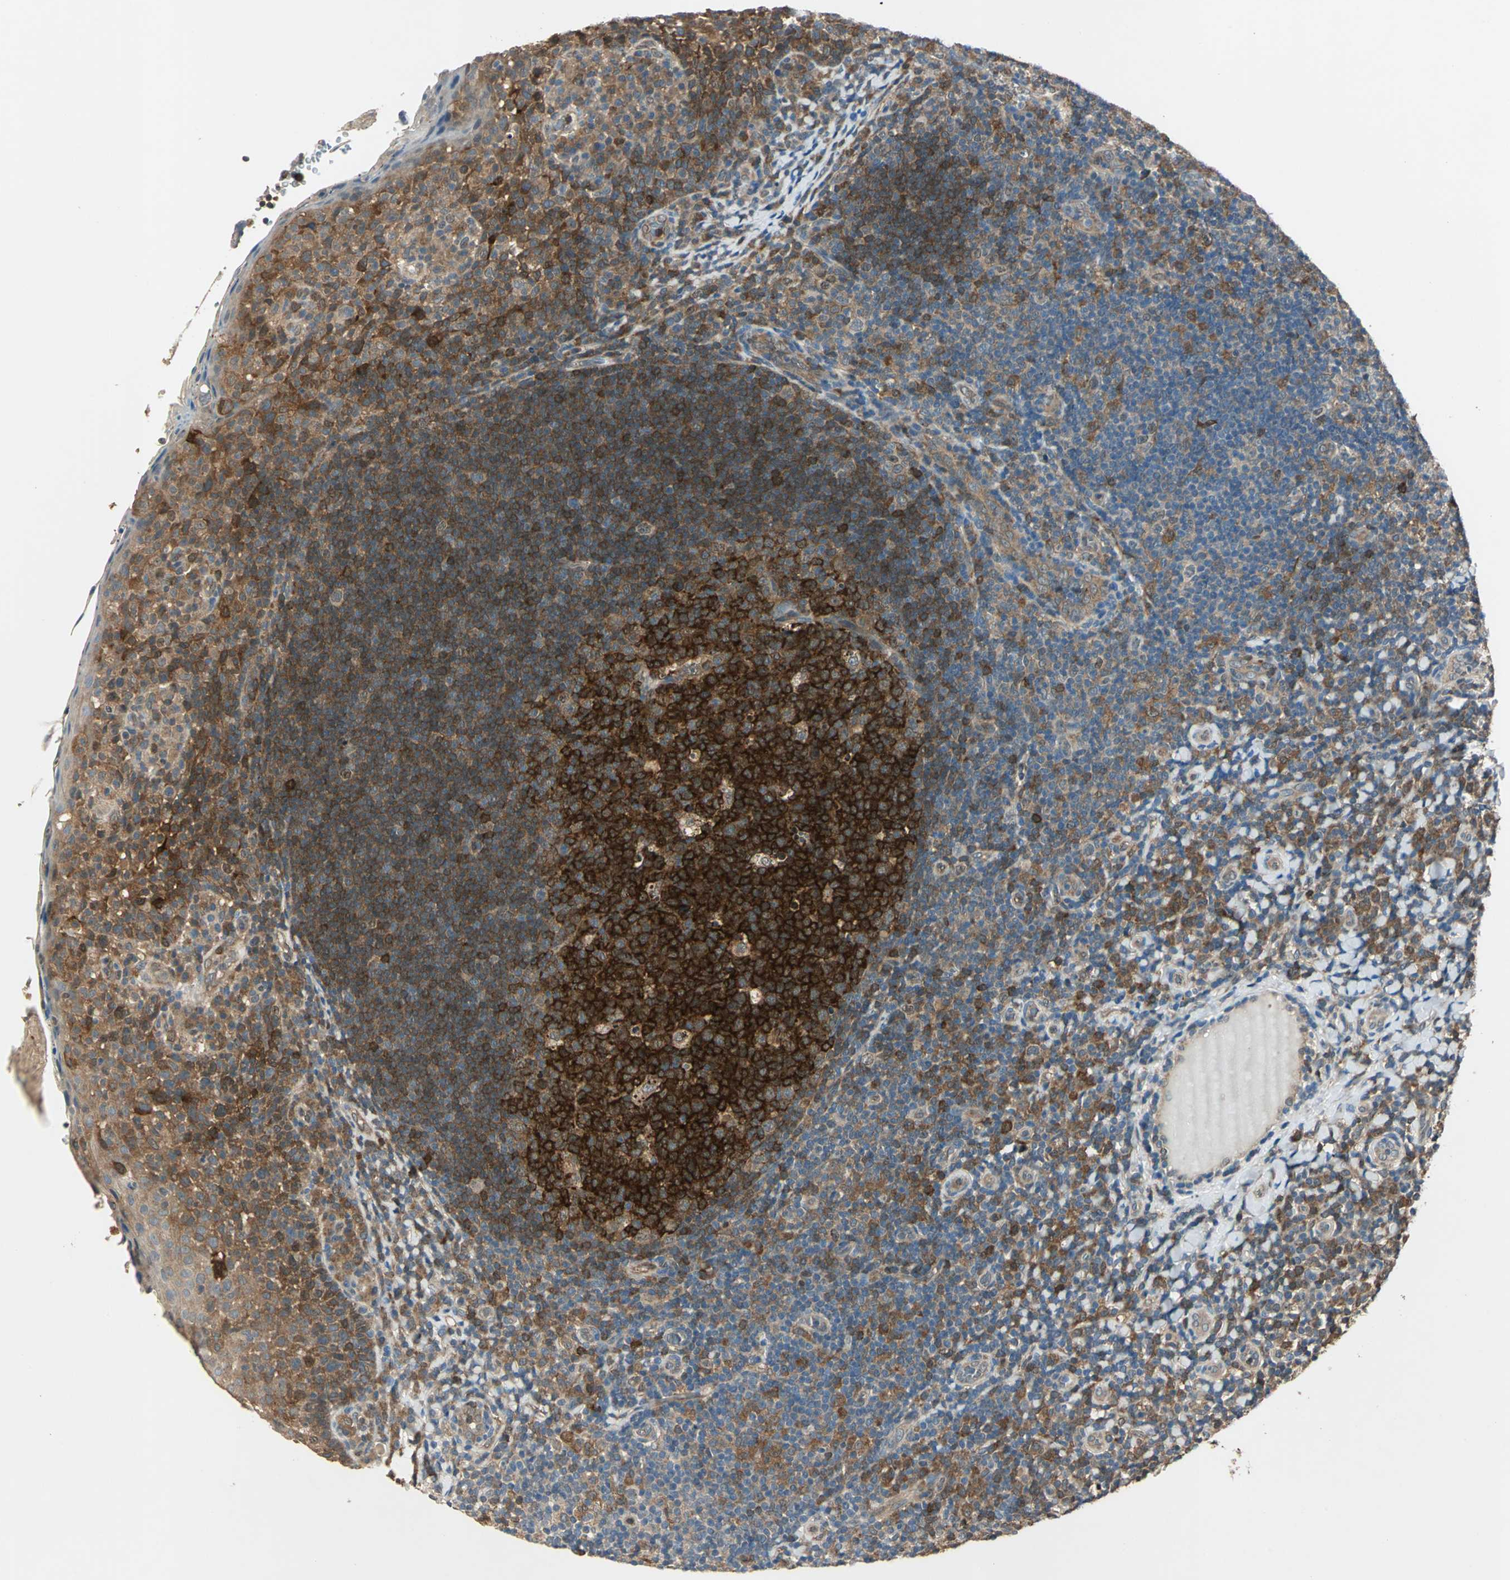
{"staining": {"intensity": "strong", "quantity": ">75%", "location": "cytoplasmic/membranous"}, "tissue": "tonsil", "cell_type": "Germinal center cells", "image_type": "normal", "snomed": [{"axis": "morphology", "description": "Normal tissue, NOS"}, {"axis": "topography", "description": "Tonsil"}], "caption": "IHC (DAB (3,3'-diaminobenzidine)) staining of normal tonsil demonstrates strong cytoplasmic/membranous protein staining in about >75% of germinal center cells.", "gene": "RRM2B", "patient": {"sex": "male", "age": 17}}